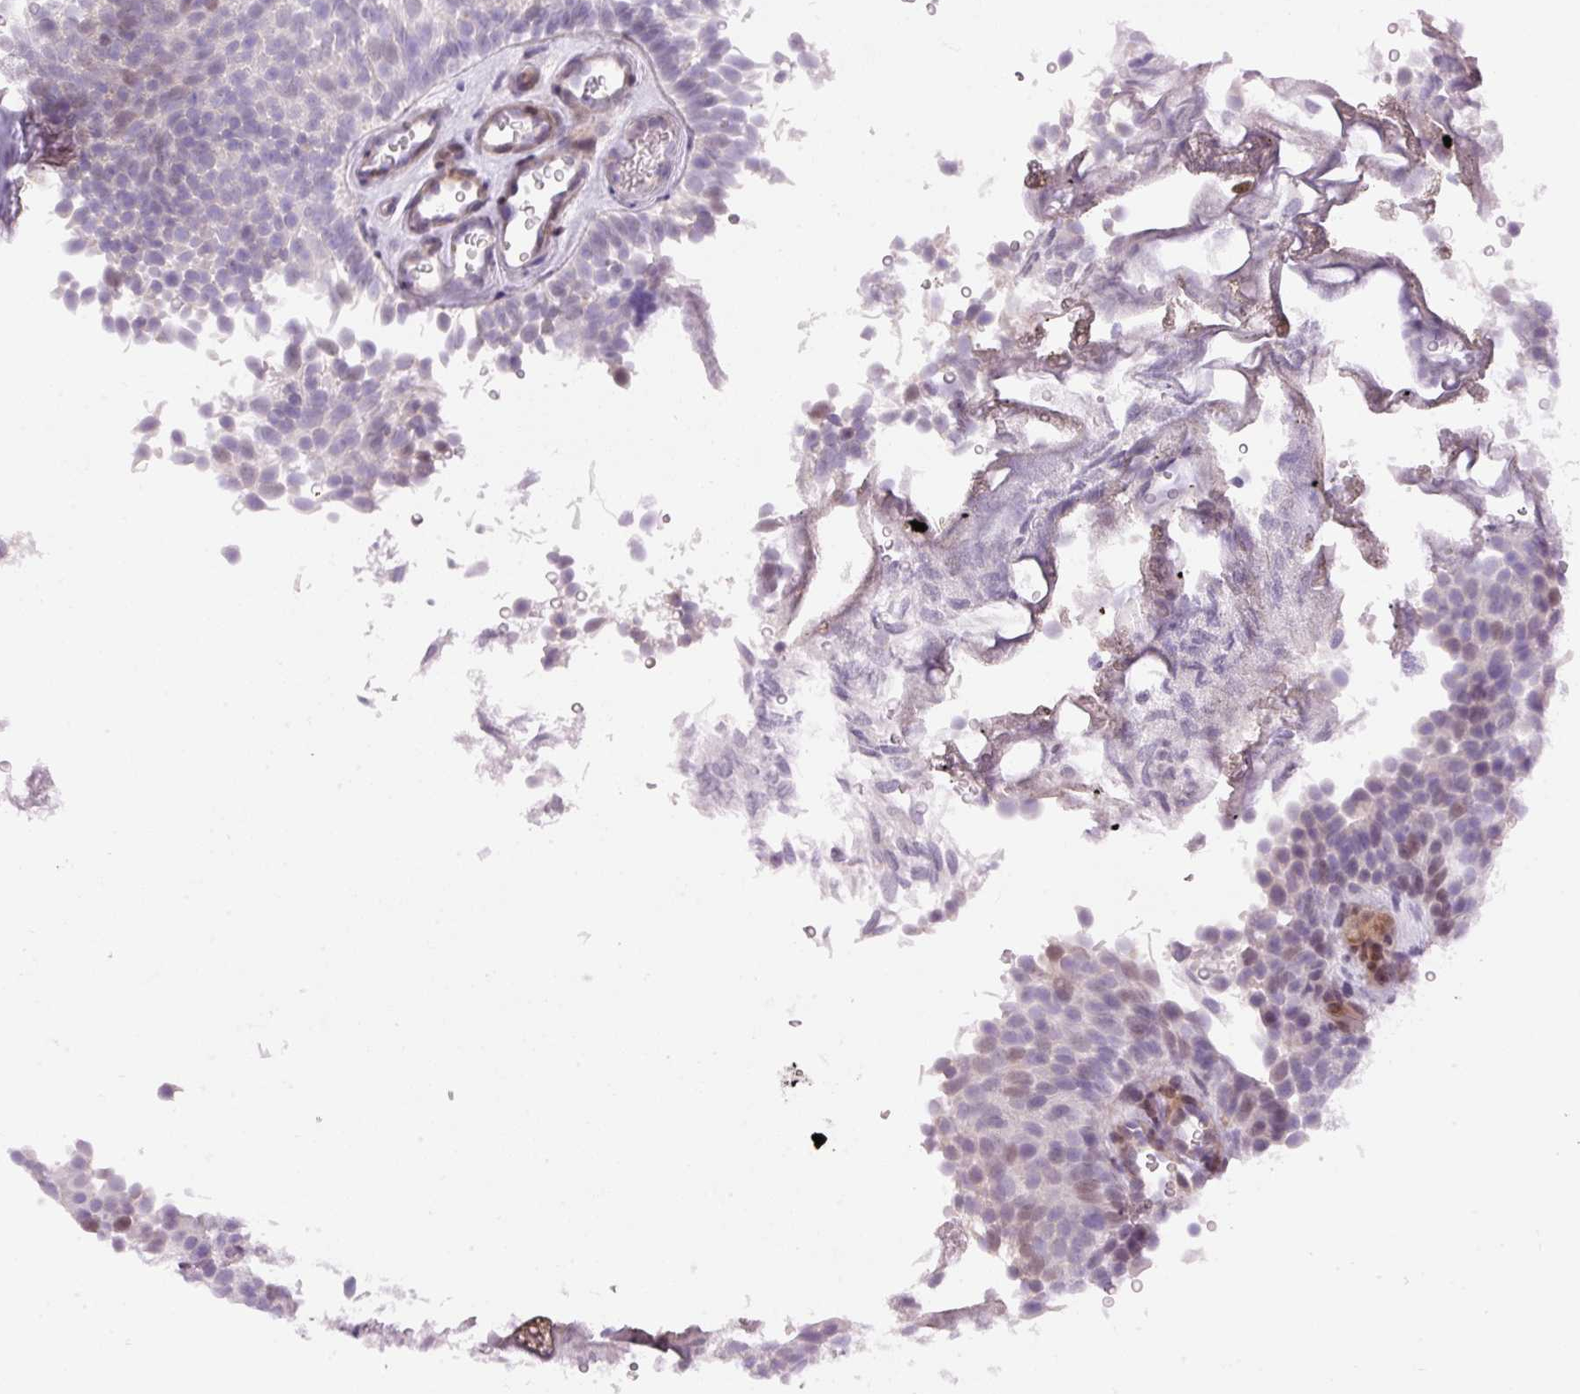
{"staining": {"intensity": "weak", "quantity": "<25%", "location": "nuclear"}, "tissue": "urothelial cancer", "cell_type": "Tumor cells", "image_type": "cancer", "snomed": [{"axis": "morphology", "description": "Urothelial carcinoma, Low grade"}, {"axis": "topography", "description": "Urinary bladder"}], "caption": "Urothelial cancer was stained to show a protein in brown. There is no significant staining in tumor cells.", "gene": "HNF1A", "patient": {"sex": "male", "age": 78}}